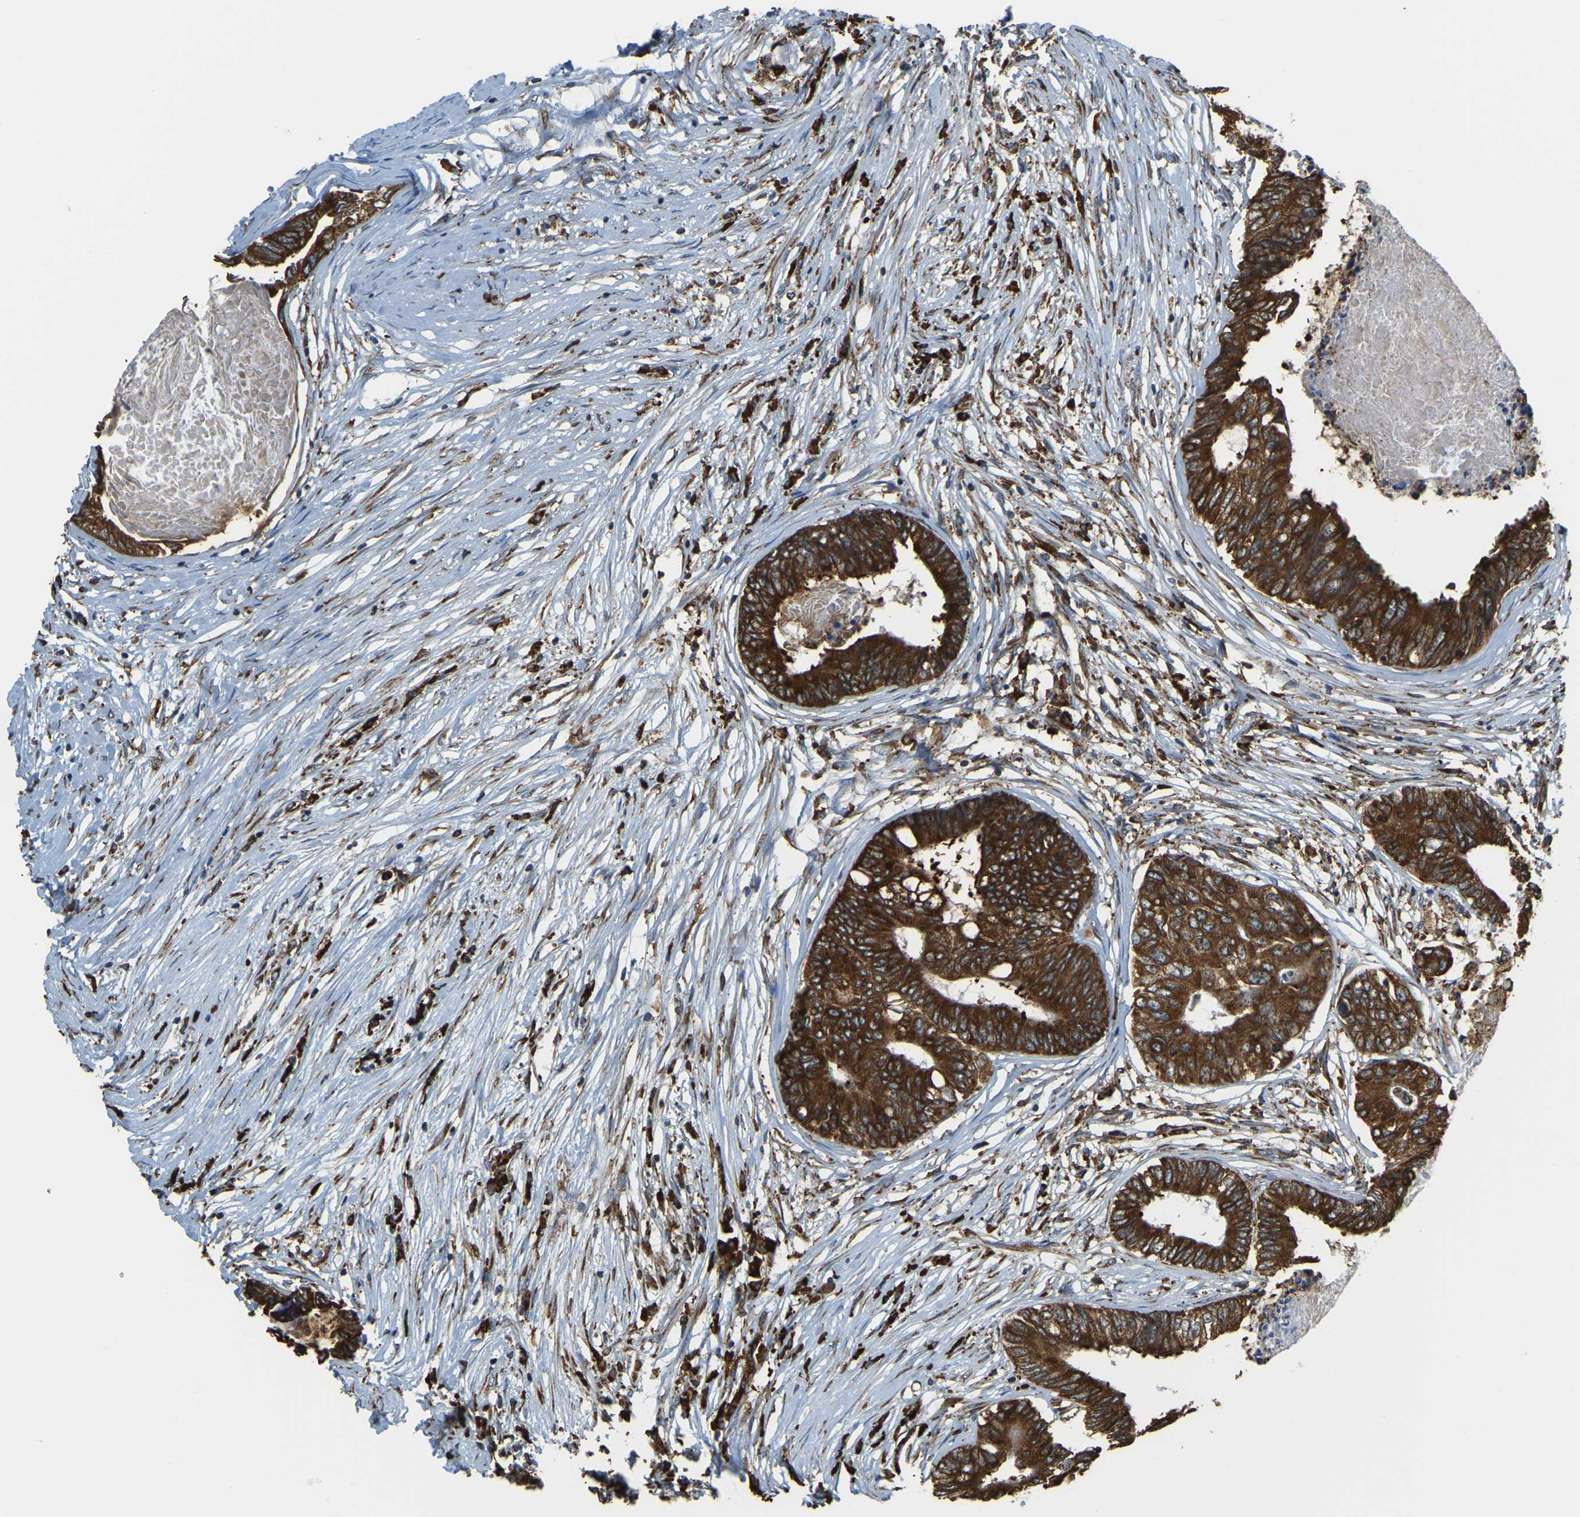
{"staining": {"intensity": "strong", "quantity": ">75%", "location": "cytoplasmic/membranous"}, "tissue": "colorectal cancer", "cell_type": "Tumor cells", "image_type": "cancer", "snomed": [{"axis": "morphology", "description": "Adenocarcinoma, NOS"}, {"axis": "topography", "description": "Rectum"}], "caption": "DAB (3,3'-diaminobenzidine) immunohistochemical staining of human colorectal adenocarcinoma demonstrates strong cytoplasmic/membranous protein staining in about >75% of tumor cells.", "gene": "RNF115", "patient": {"sex": "male", "age": 63}}